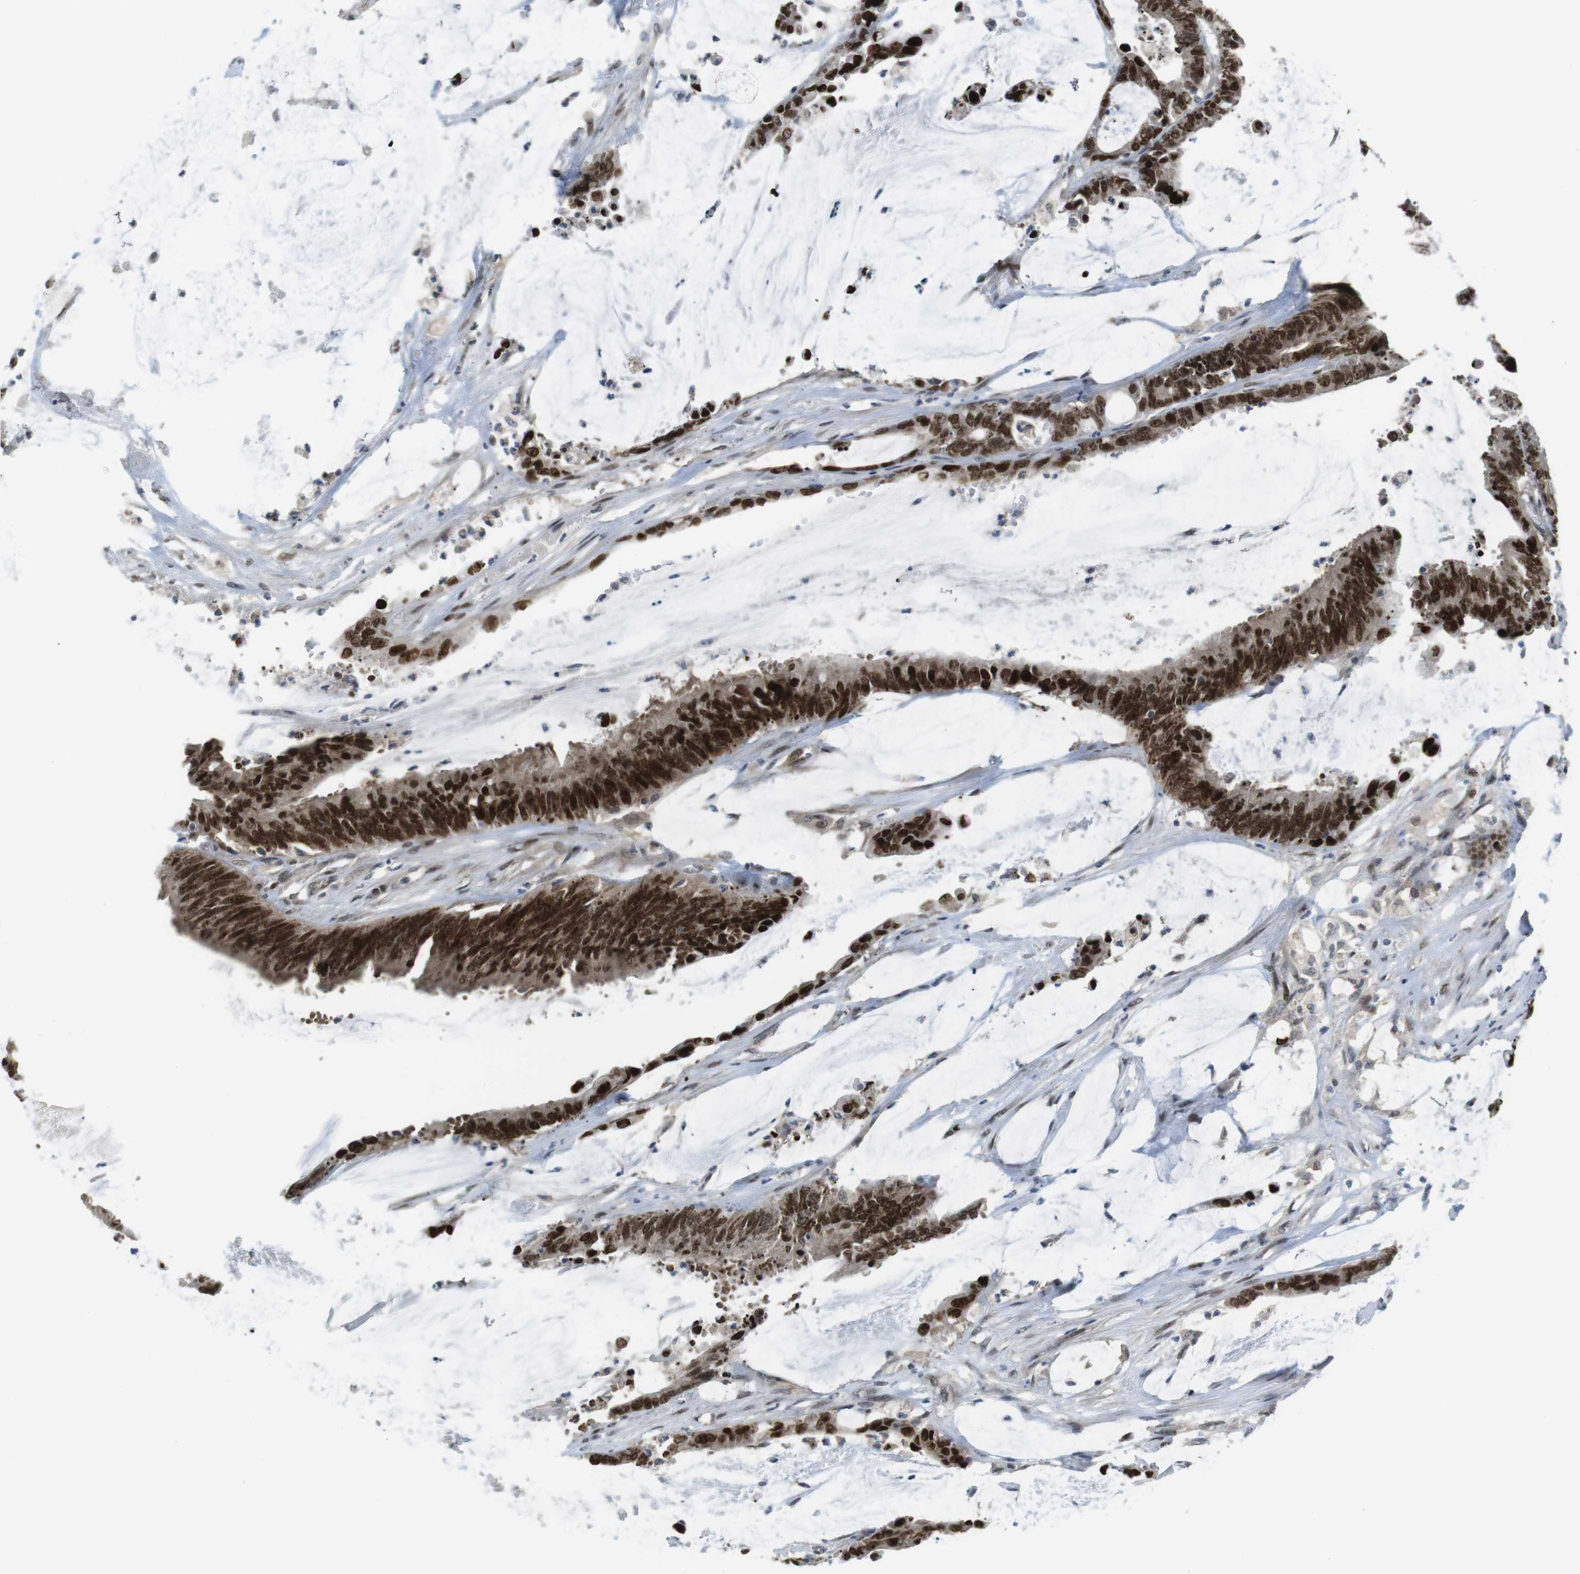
{"staining": {"intensity": "strong", "quantity": ">75%", "location": "nuclear"}, "tissue": "colorectal cancer", "cell_type": "Tumor cells", "image_type": "cancer", "snomed": [{"axis": "morphology", "description": "Adenocarcinoma, NOS"}, {"axis": "topography", "description": "Rectum"}], "caption": "DAB (3,3'-diaminobenzidine) immunohistochemical staining of colorectal cancer (adenocarcinoma) displays strong nuclear protein positivity in approximately >75% of tumor cells.", "gene": "RCC1", "patient": {"sex": "female", "age": 66}}